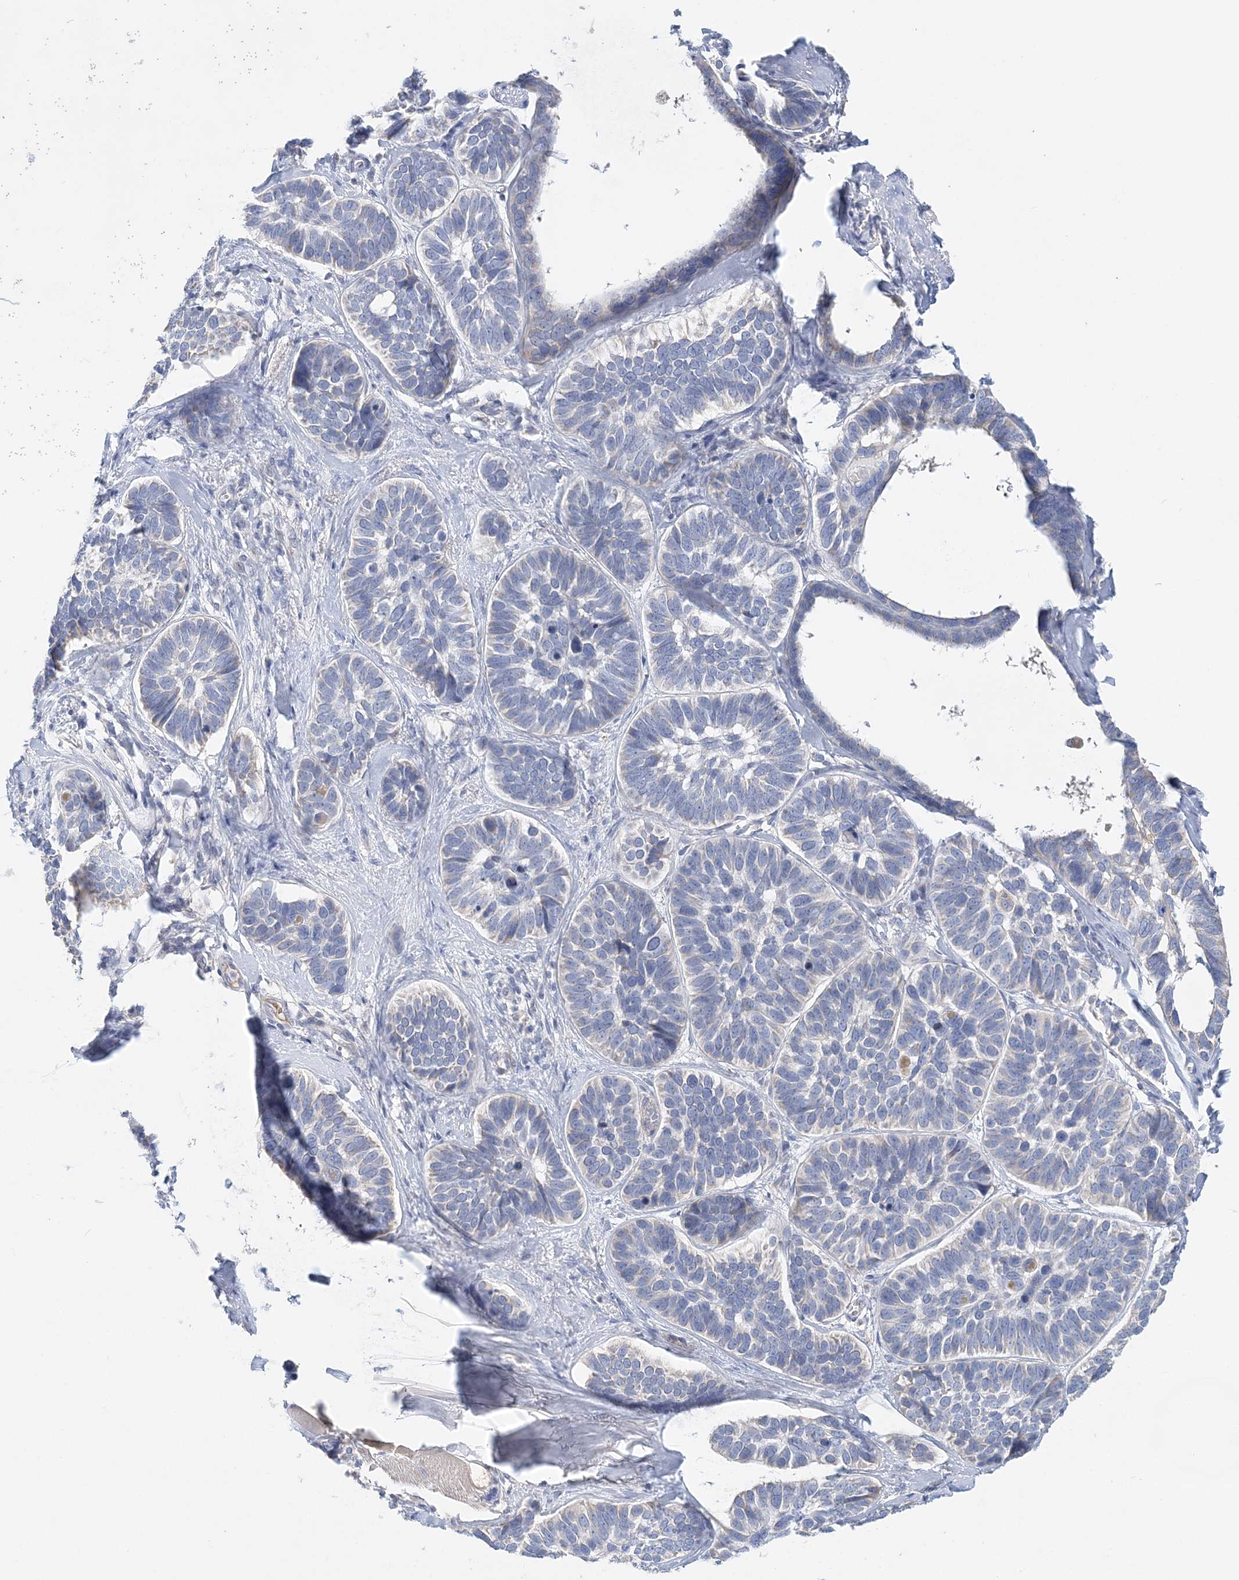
{"staining": {"intensity": "negative", "quantity": "none", "location": "none"}, "tissue": "skin cancer", "cell_type": "Tumor cells", "image_type": "cancer", "snomed": [{"axis": "morphology", "description": "Basal cell carcinoma"}, {"axis": "topography", "description": "Skin"}], "caption": "This is an immunohistochemistry histopathology image of human skin basal cell carcinoma. There is no staining in tumor cells.", "gene": "LRRIQ4", "patient": {"sex": "male", "age": 62}}